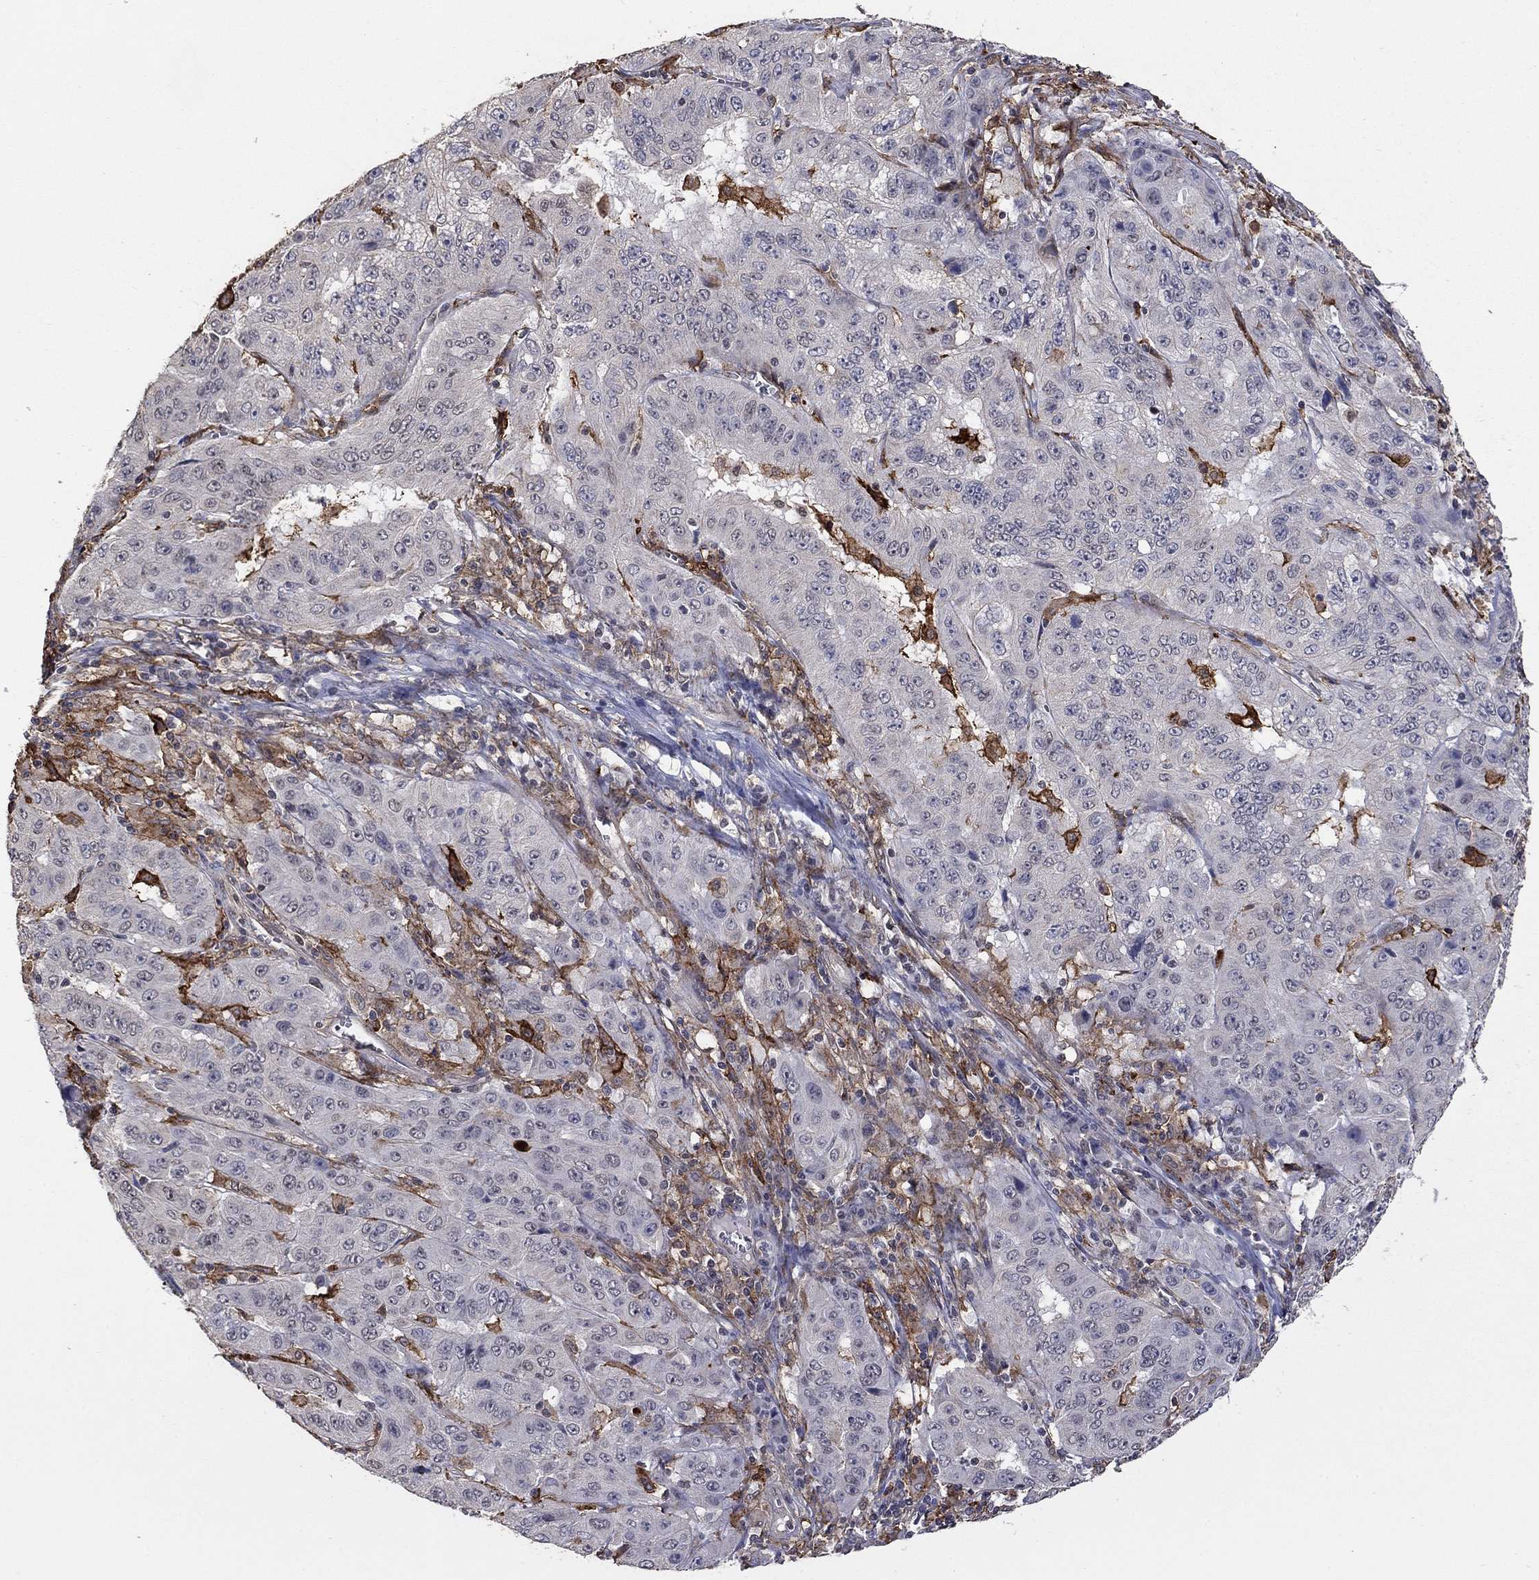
{"staining": {"intensity": "negative", "quantity": "none", "location": "none"}, "tissue": "pancreatic cancer", "cell_type": "Tumor cells", "image_type": "cancer", "snomed": [{"axis": "morphology", "description": "Adenocarcinoma, NOS"}, {"axis": "topography", "description": "Pancreas"}], "caption": "Immunohistochemistry (IHC) micrograph of human pancreatic cancer stained for a protein (brown), which demonstrates no expression in tumor cells.", "gene": "GRIA3", "patient": {"sex": "male", "age": 63}}